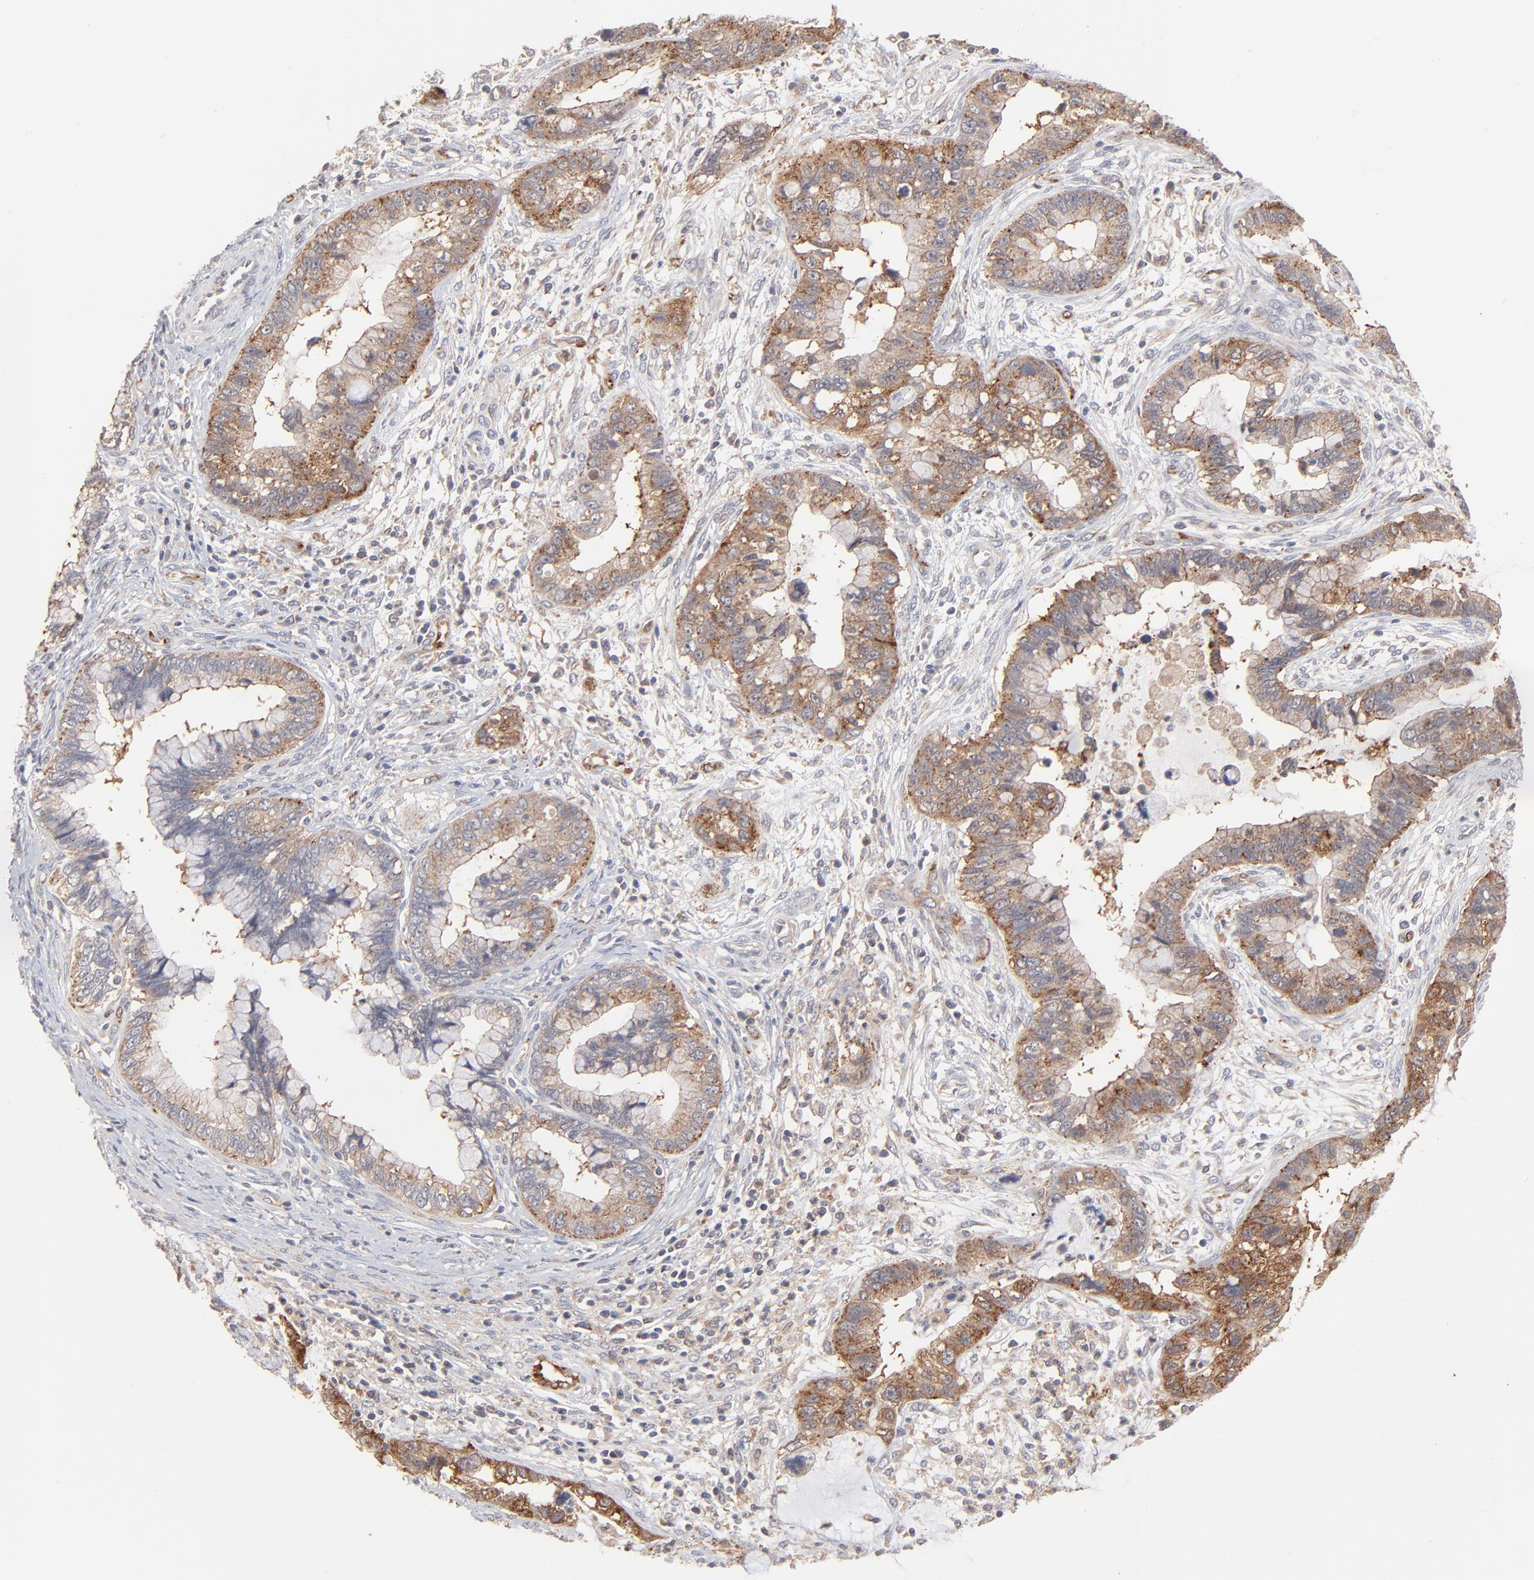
{"staining": {"intensity": "moderate", "quantity": ">75%", "location": "cytoplasmic/membranous"}, "tissue": "cervical cancer", "cell_type": "Tumor cells", "image_type": "cancer", "snomed": [{"axis": "morphology", "description": "Adenocarcinoma, NOS"}, {"axis": "topography", "description": "Cervix"}], "caption": "Brown immunohistochemical staining in human adenocarcinoma (cervical) reveals moderate cytoplasmic/membranous expression in approximately >75% of tumor cells.", "gene": "IVNS1ABP", "patient": {"sex": "female", "age": 44}}